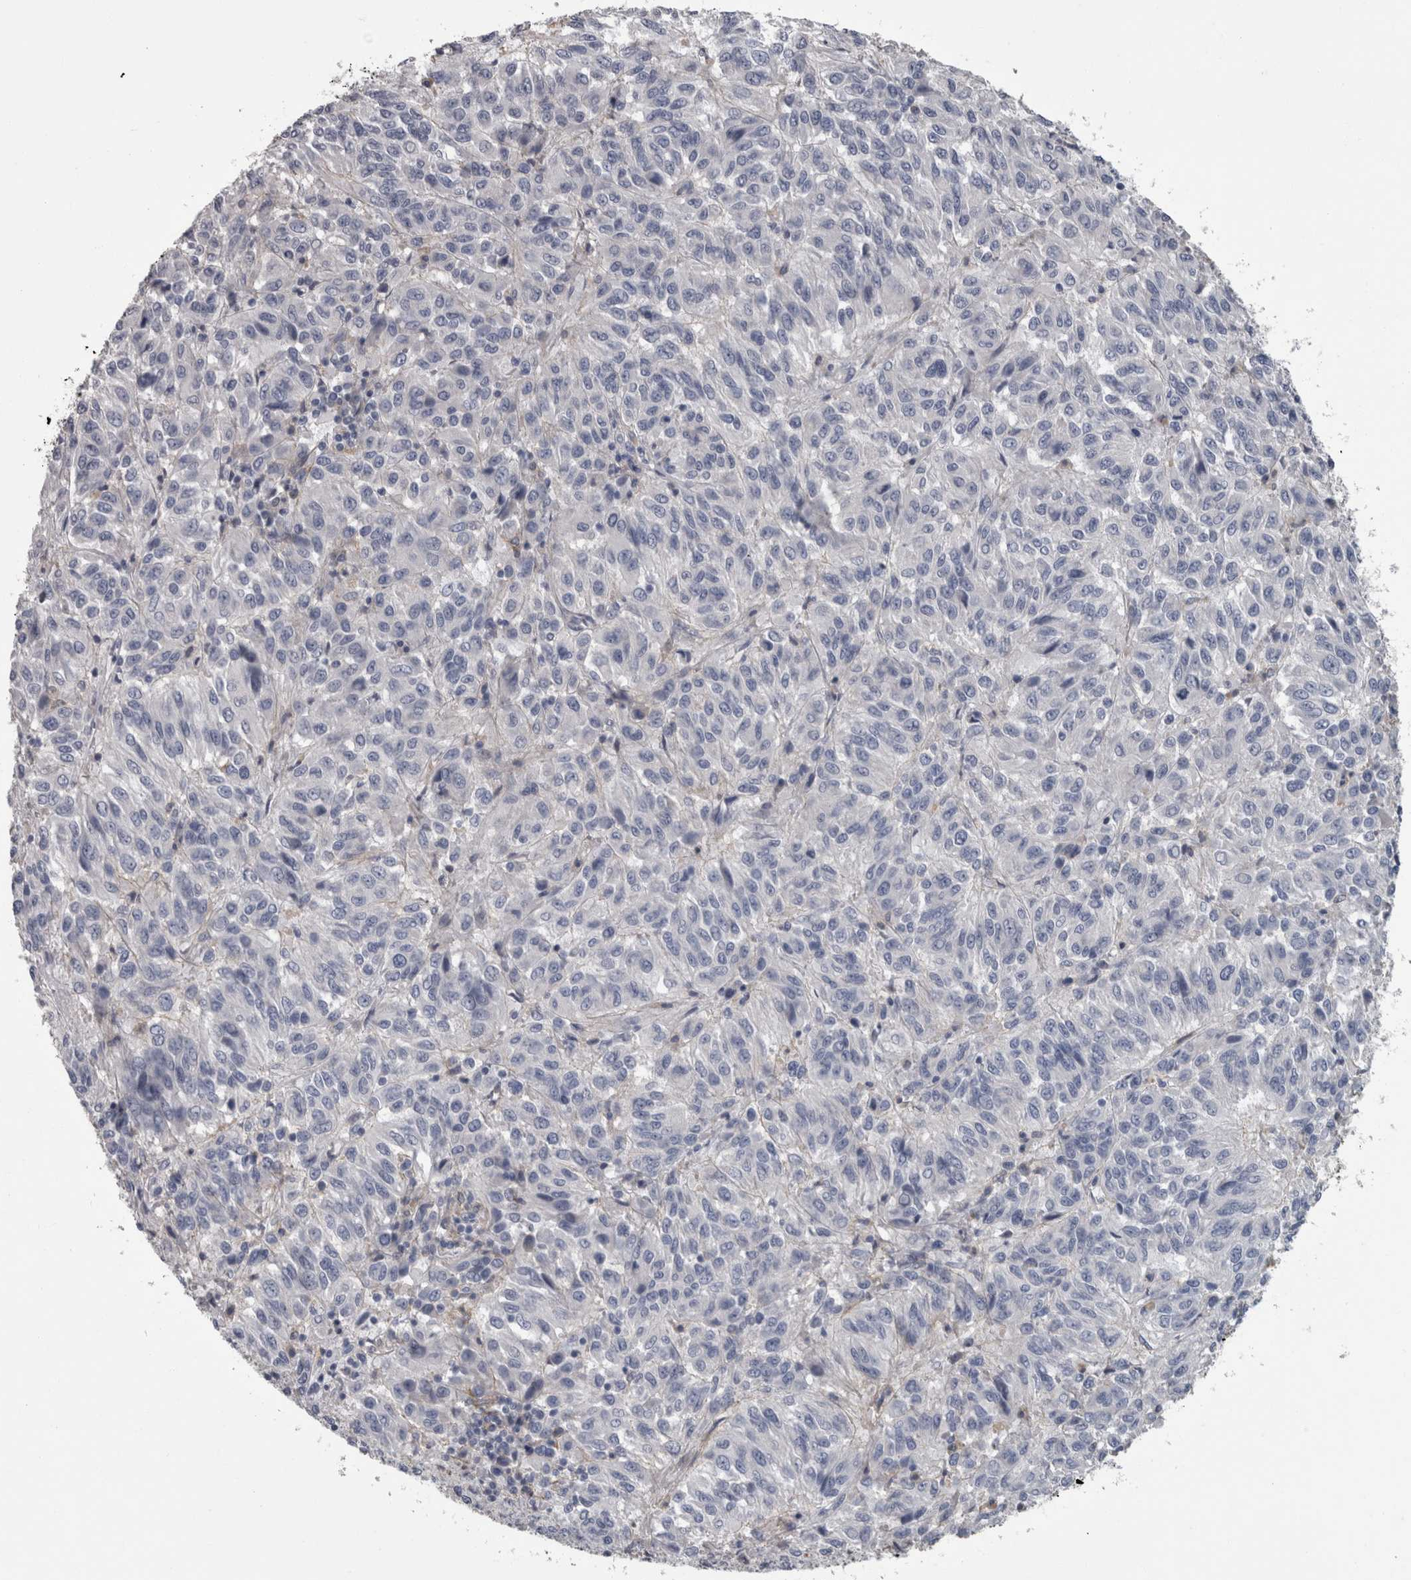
{"staining": {"intensity": "negative", "quantity": "none", "location": "none"}, "tissue": "melanoma", "cell_type": "Tumor cells", "image_type": "cancer", "snomed": [{"axis": "morphology", "description": "Malignant melanoma, Metastatic site"}, {"axis": "topography", "description": "Lung"}], "caption": "A high-resolution histopathology image shows IHC staining of melanoma, which shows no significant staining in tumor cells.", "gene": "EFEMP2", "patient": {"sex": "male", "age": 64}}